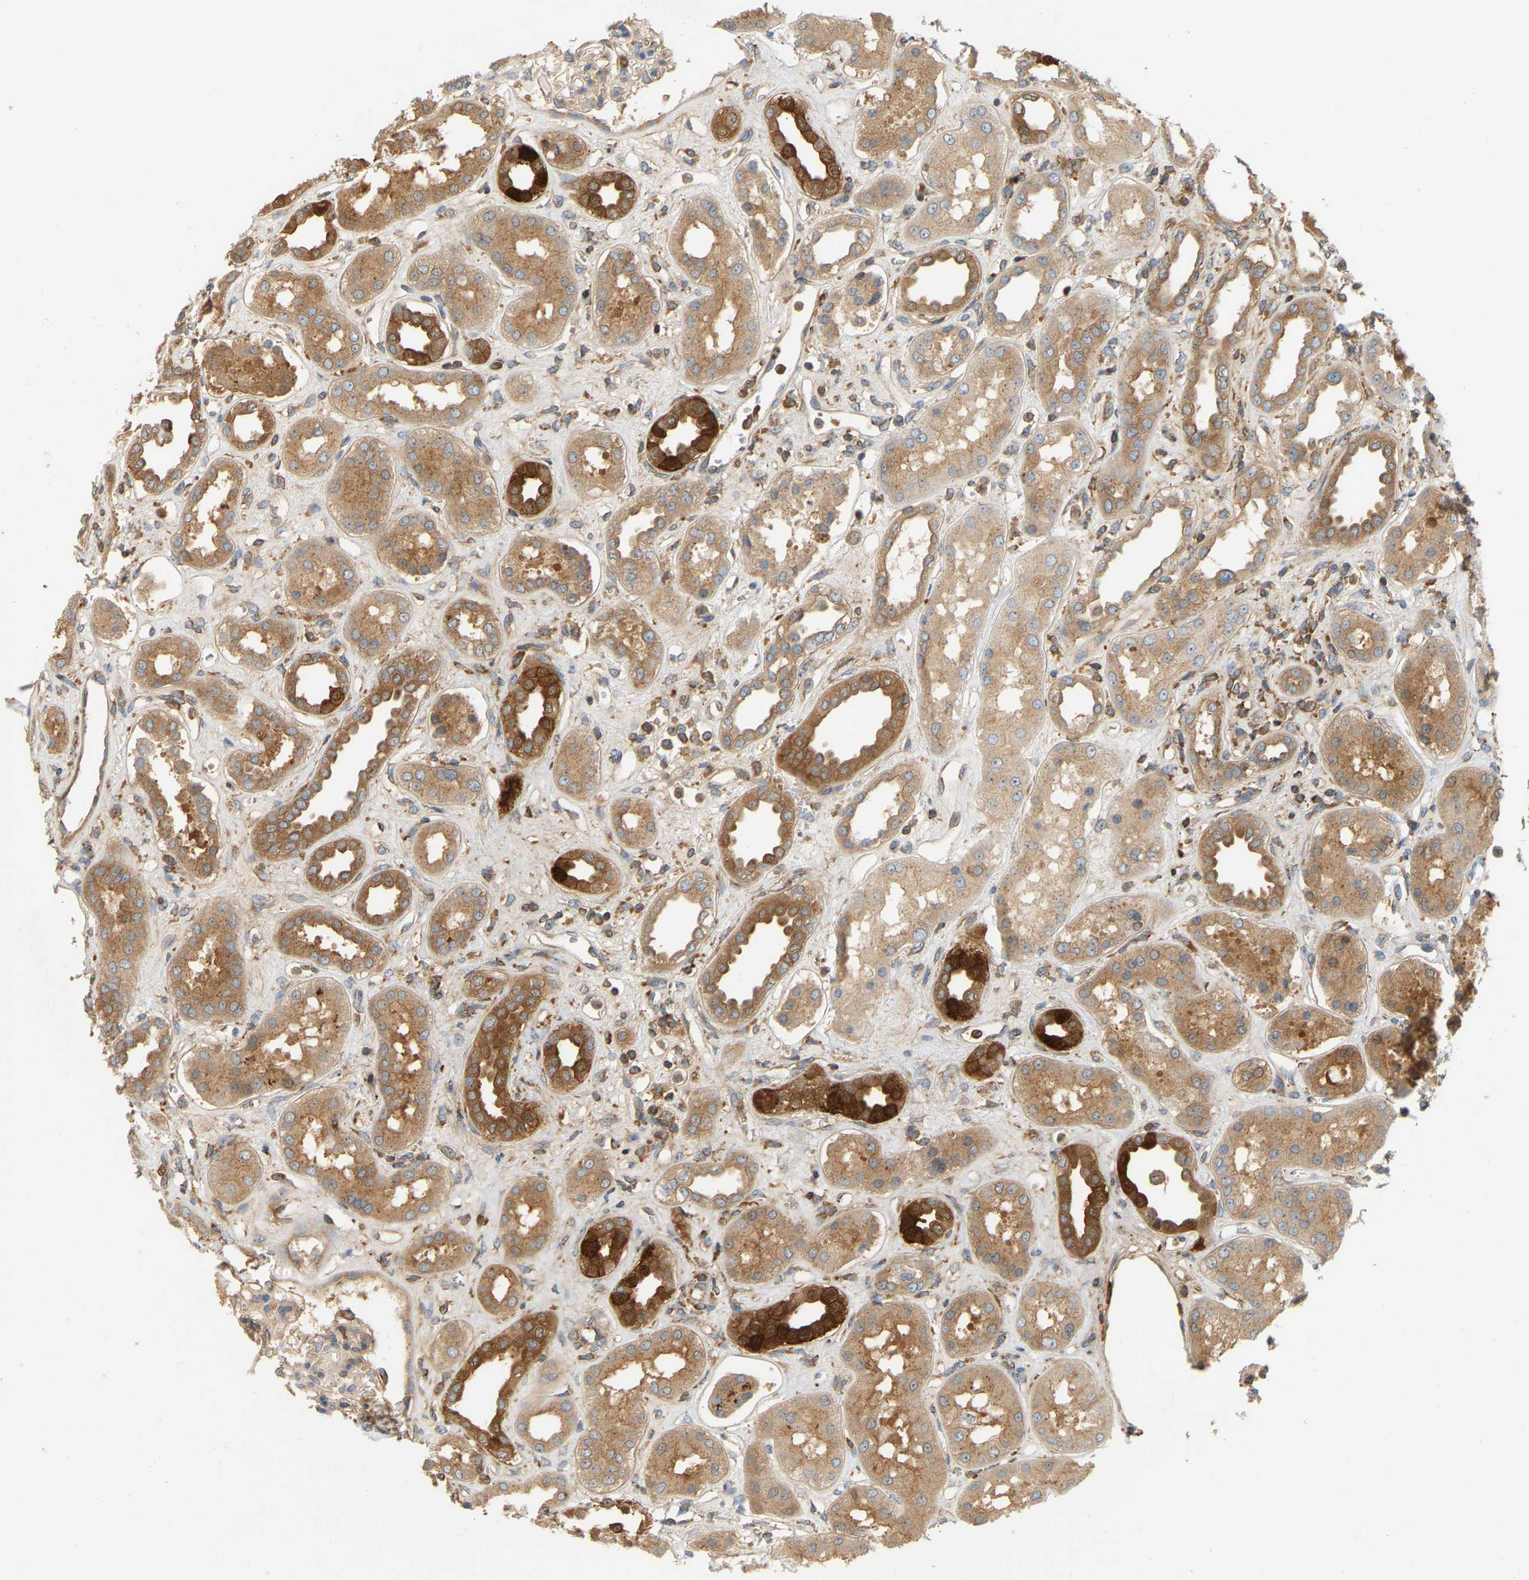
{"staining": {"intensity": "negative", "quantity": "none", "location": "none"}, "tissue": "kidney", "cell_type": "Cells in glomeruli", "image_type": "normal", "snomed": [{"axis": "morphology", "description": "Normal tissue, NOS"}, {"axis": "topography", "description": "Kidney"}], "caption": "This micrograph is of benign kidney stained with immunohistochemistry (IHC) to label a protein in brown with the nuclei are counter-stained blue. There is no positivity in cells in glomeruli.", "gene": "AKAP13", "patient": {"sex": "male", "age": 59}}